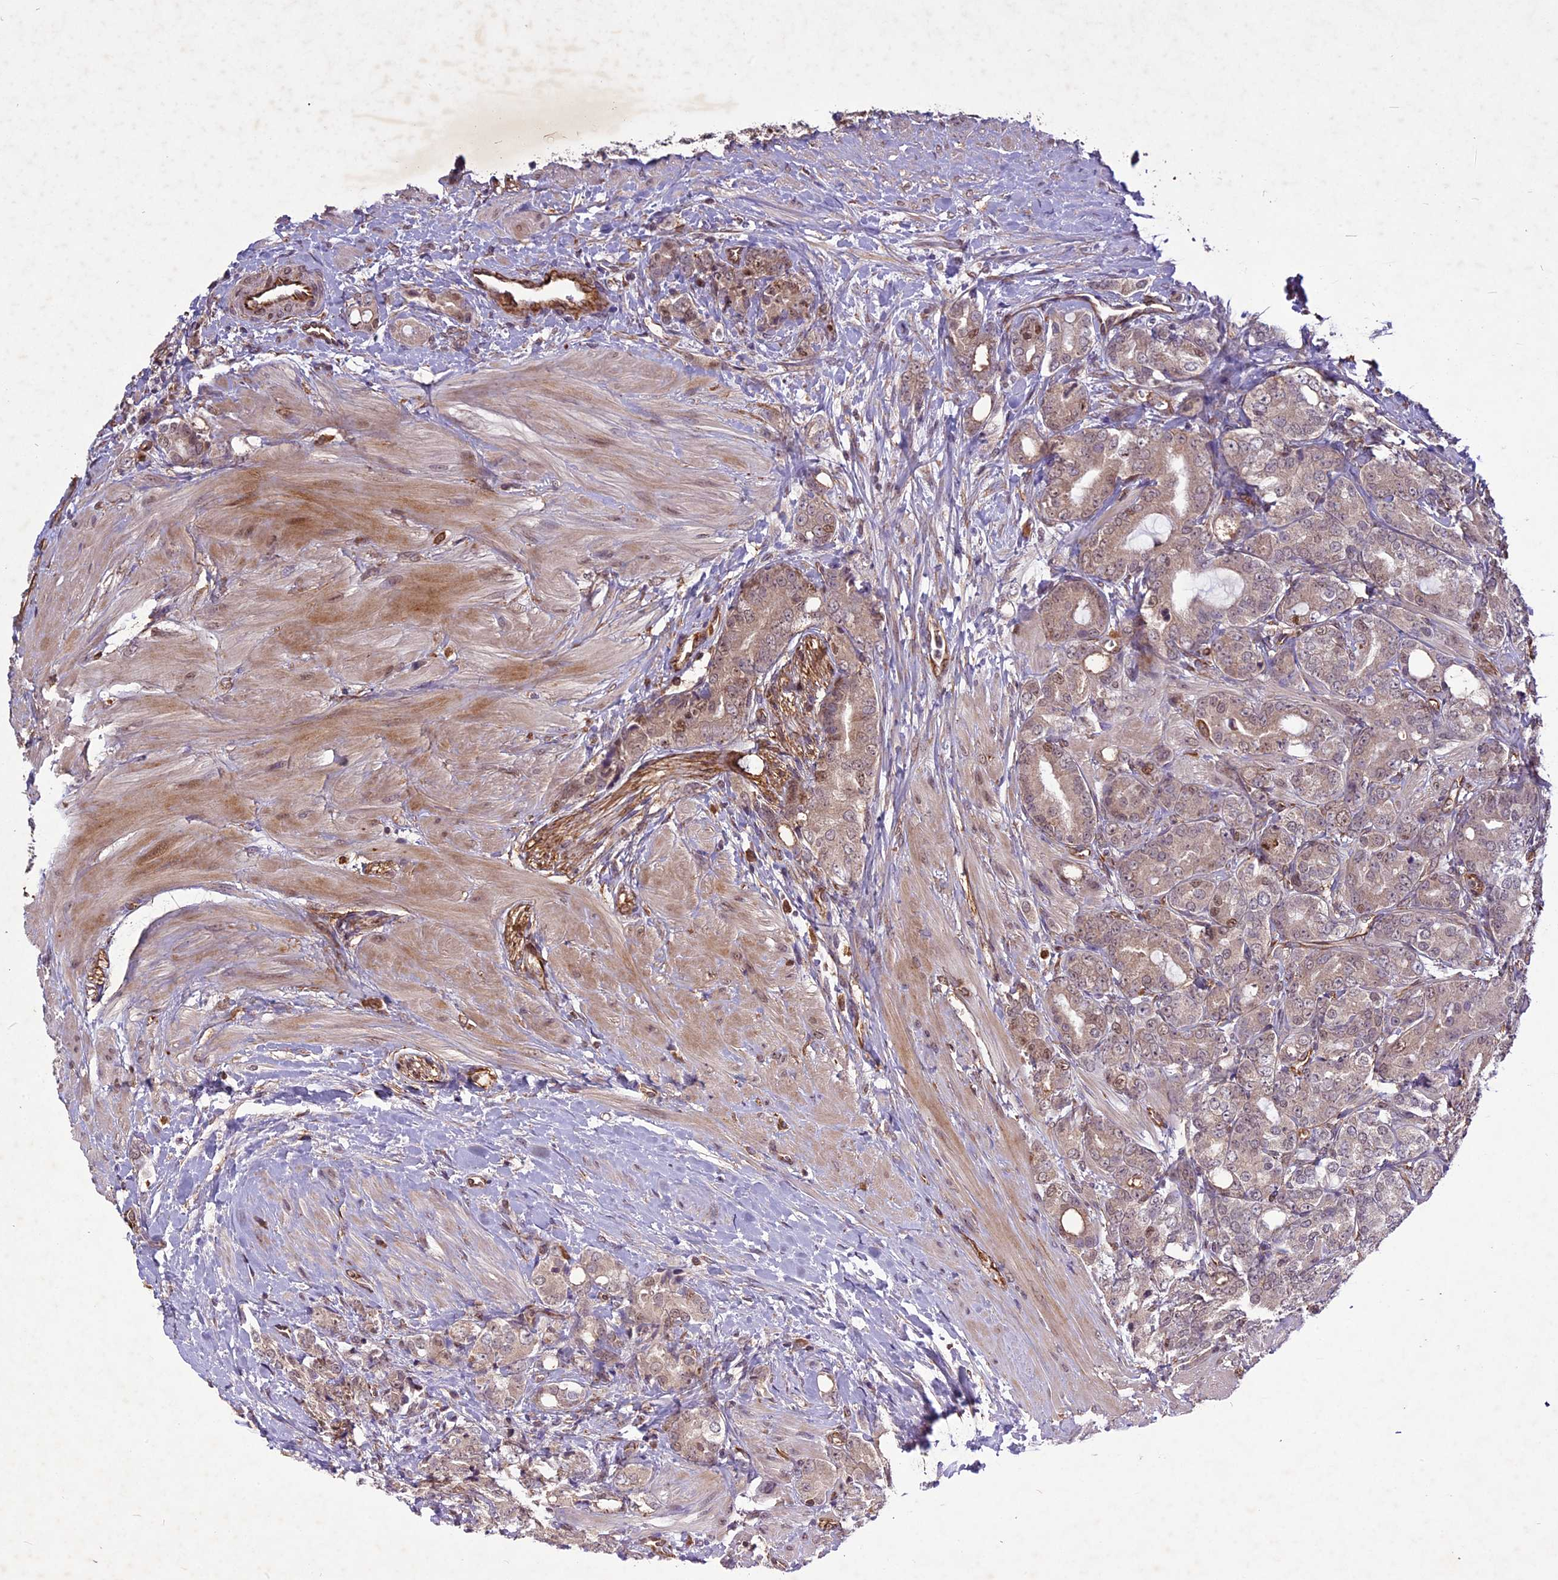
{"staining": {"intensity": "weak", "quantity": "25%-75%", "location": "cytoplasmic/membranous,nuclear"}, "tissue": "prostate cancer", "cell_type": "Tumor cells", "image_type": "cancer", "snomed": [{"axis": "morphology", "description": "Adenocarcinoma, High grade"}, {"axis": "topography", "description": "Prostate"}], "caption": "A brown stain labels weak cytoplasmic/membranous and nuclear expression of a protein in prostate high-grade adenocarcinoma tumor cells. The staining is performed using DAB (3,3'-diaminobenzidine) brown chromogen to label protein expression. The nuclei are counter-stained blue using hematoxylin.", "gene": "C3orf70", "patient": {"sex": "male", "age": 62}}